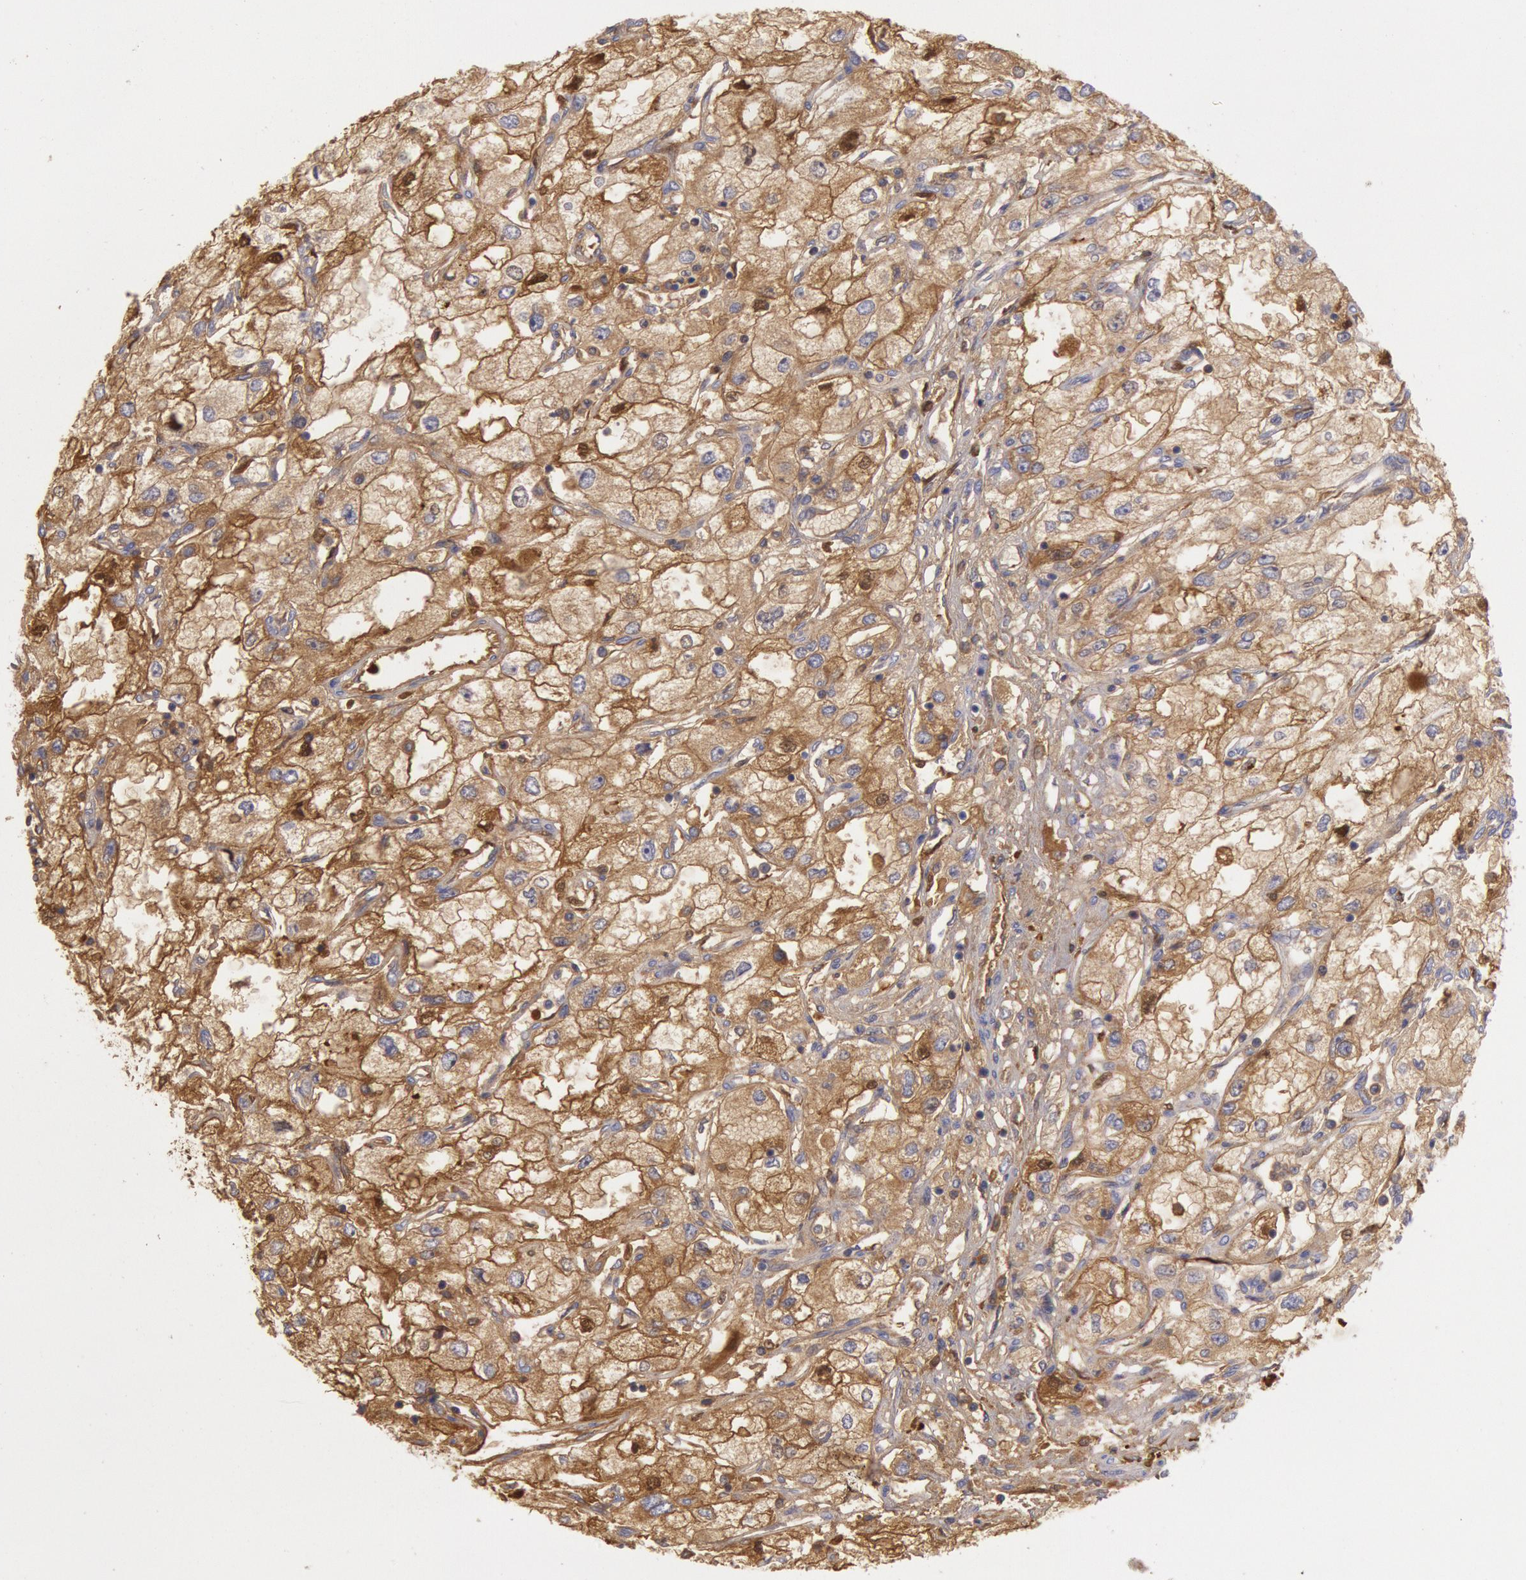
{"staining": {"intensity": "moderate", "quantity": ">75%", "location": "cytoplasmic/membranous"}, "tissue": "renal cancer", "cell_type": "Tumor cells", "image_type": "cancer", "snomed": [{"axis": "morphology", "description": "Adenocarcinoma, NOS"}, {"axis": "topography", "description": "Kidney"}], "caption": "Protein staining of adenocarcinoma (renal) tissue shows moderate cytoplasmic/membranous positivity in about >75% of tumor cells.", "gene": "IGHG1", "patient": {"sex": "male", "age": 57}}